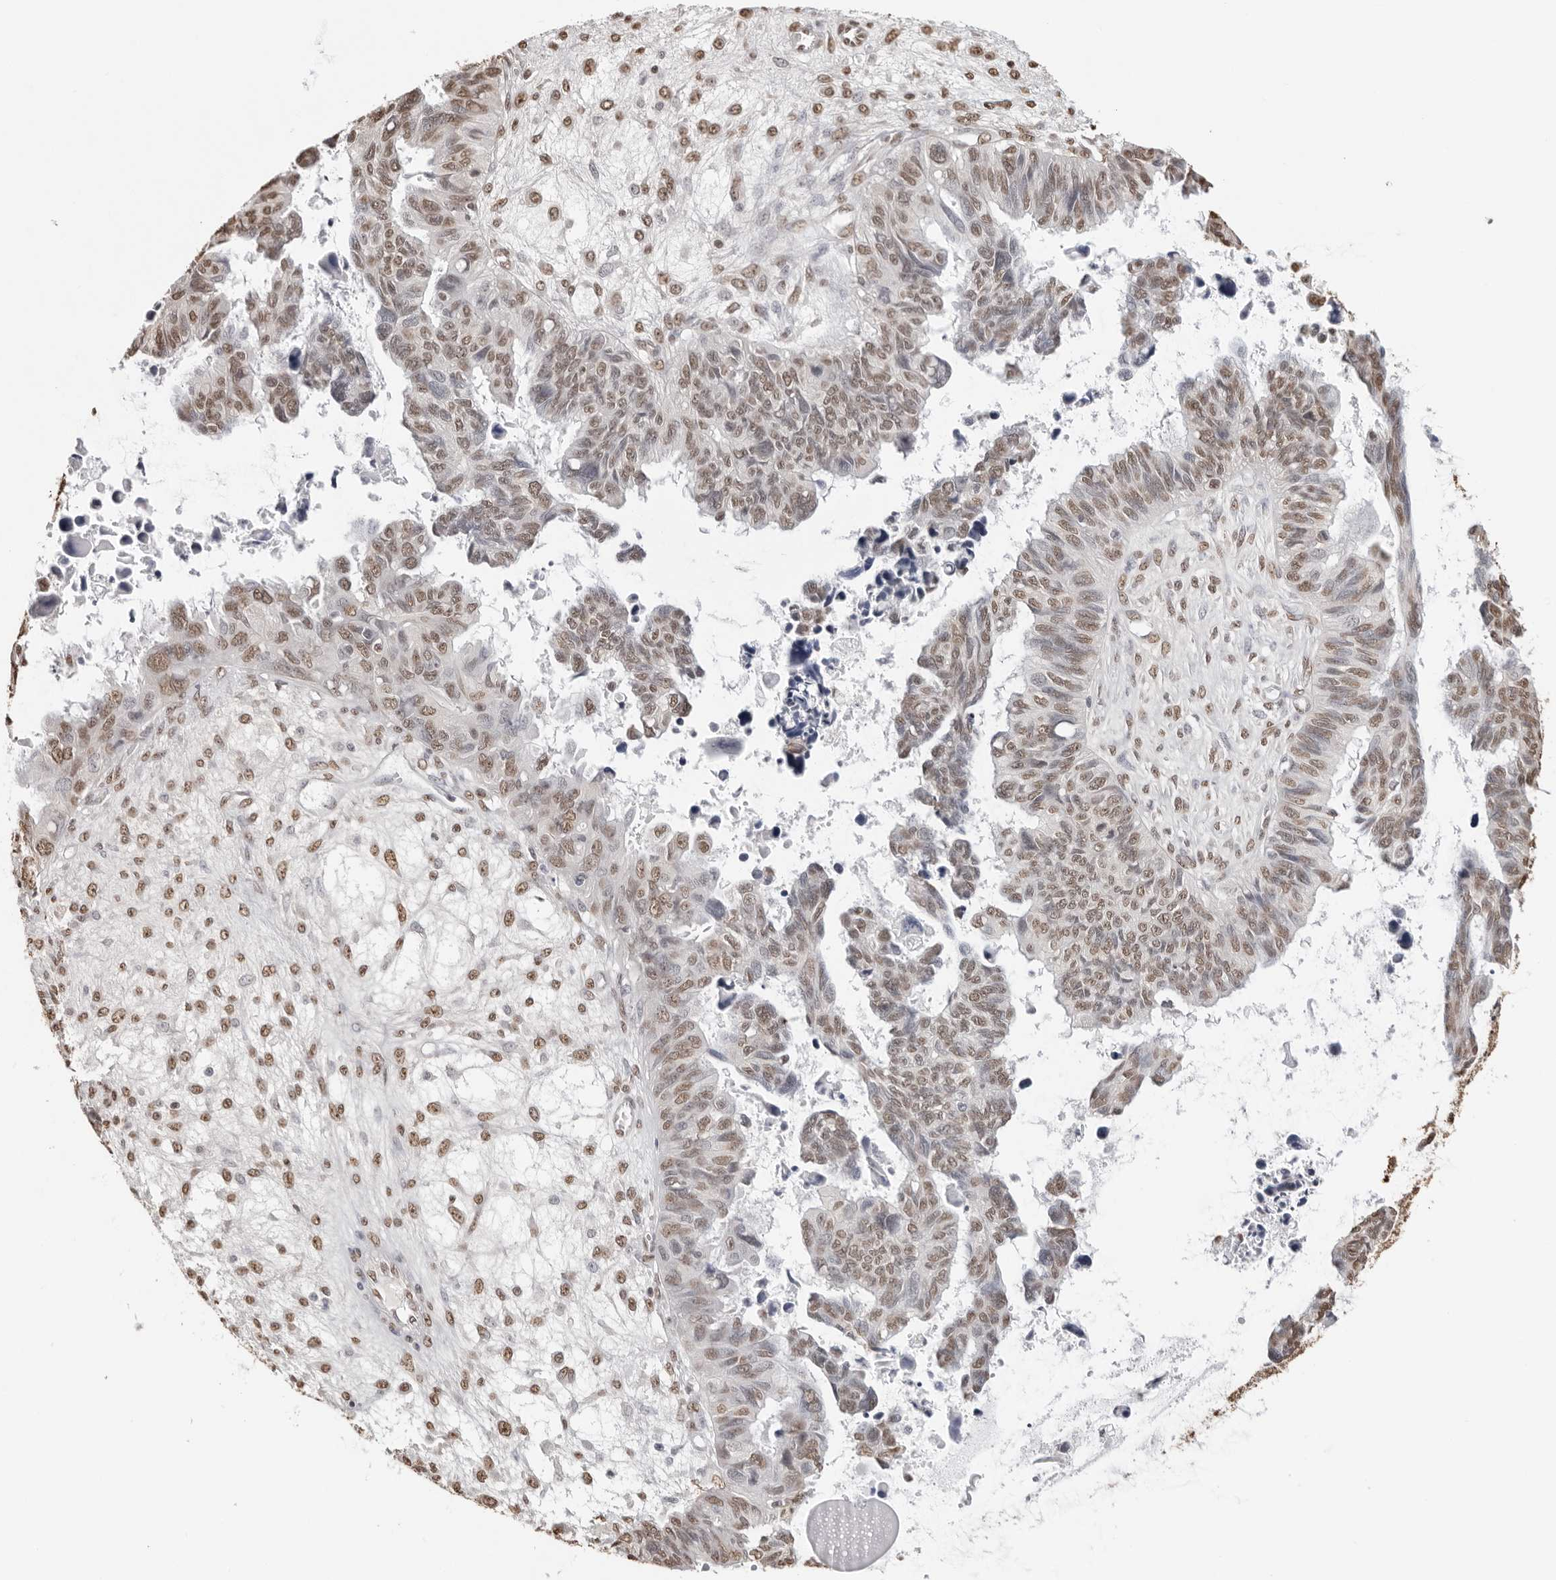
{"staining": {"intensity": "weak", "quantity": ">75%", "location": "nuclear"}, "tissue": "ovarian cancer", "cell_type": "Tumor cells", "image_type": "cancer", "snomed": [{"axis": "morphology", "description": "Cystadenocarcinoma, serous, NOS"}, {"axis": "topography", "description": "Ovary"}], "caption": "Ovarian cancer (serous cystadenocarcinoma) tissue displays weak nuclear expression in approximately >75% of tumor cells", "gene": "OLIG3", "patient": {"sex": "female", "age": 79}}